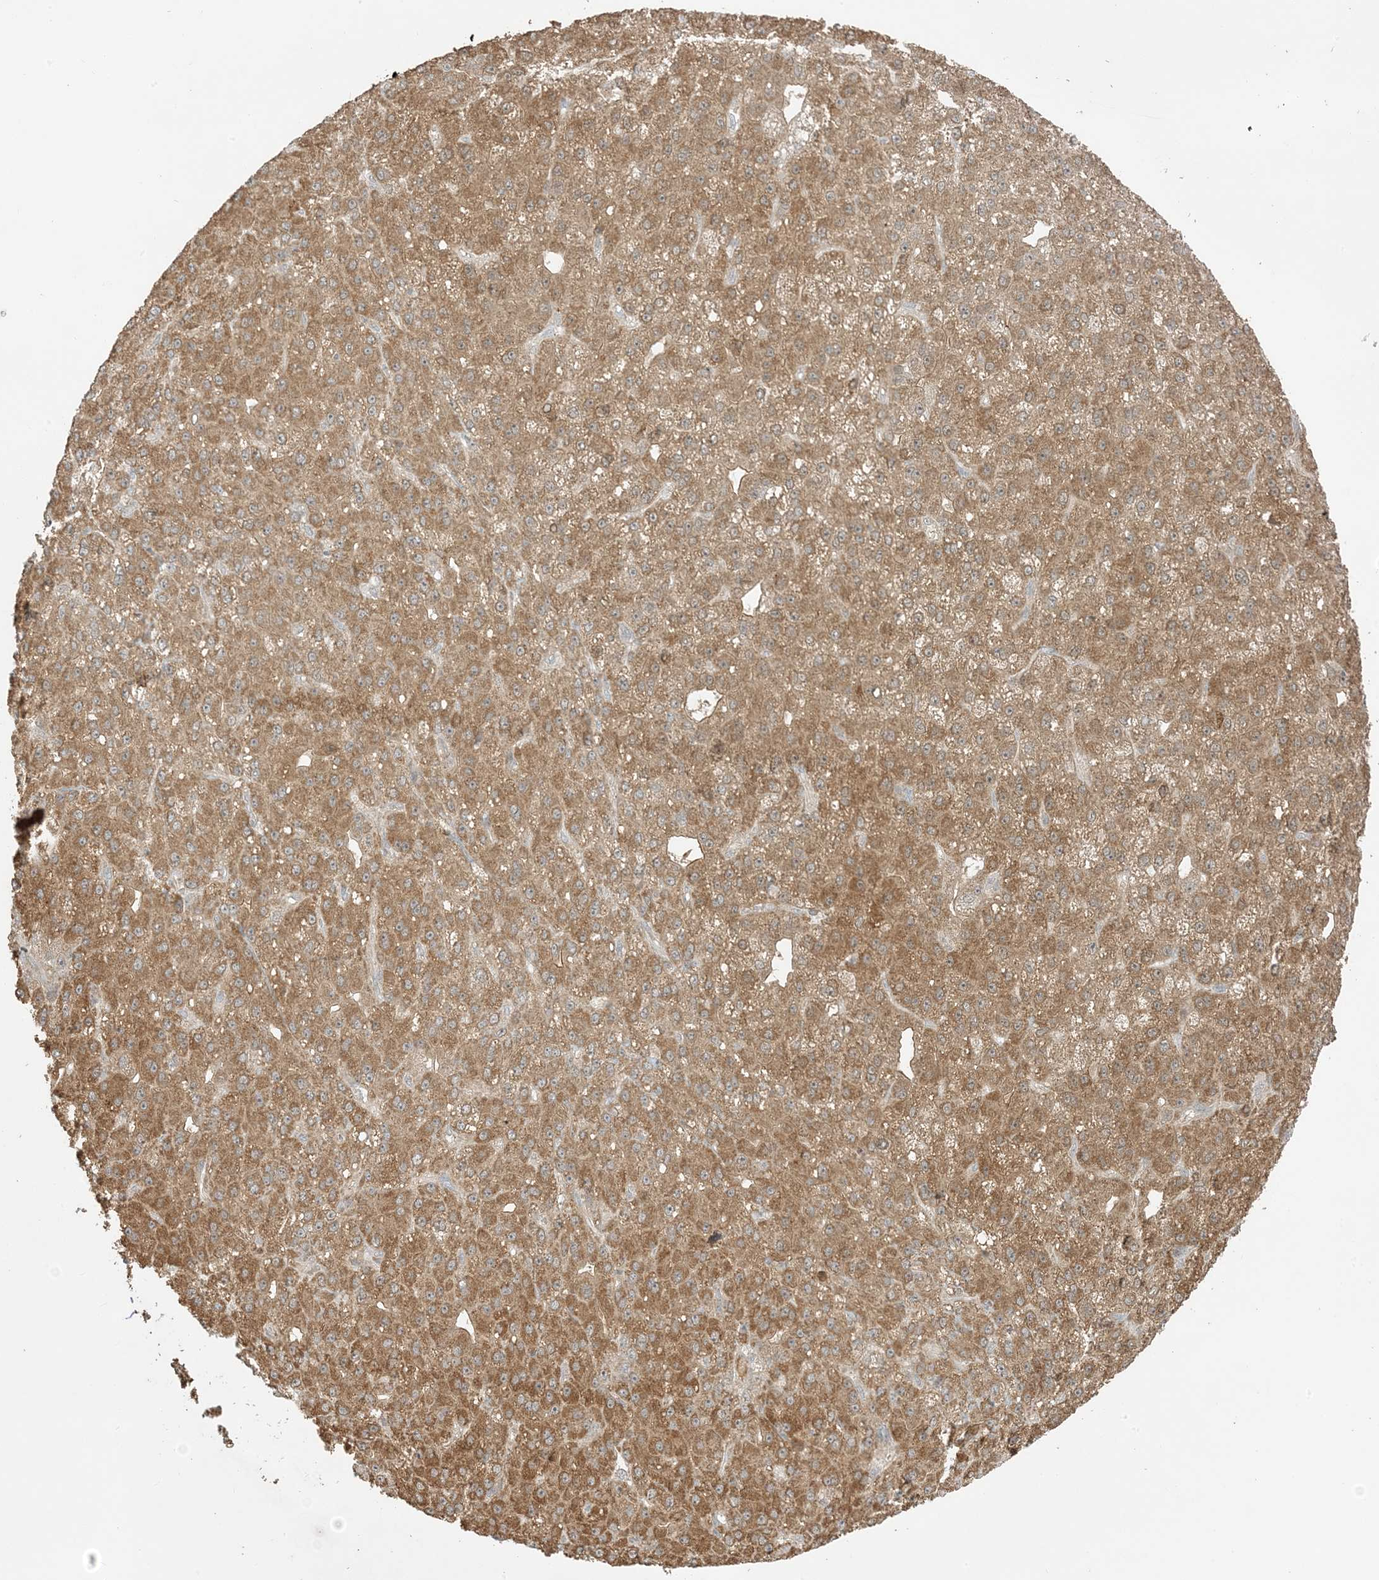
{"staining": {"intensity": "moderate", "quantity": ">75%", "location": "cytoplasmic/membranous"}, "tissue": "liver cancer", "cell_type": "Tumor cells", "image_type": "cancer", "snomed": [{"axis": "morphology", "description": "Carcinoma, Hepatocellular, NOS"}, {"axis": "topography", "description": "Liver"}], "caption": "Immunohistochemistry (IHC) photomicrograph of neoplastic tissue: human liver cancer stained using immunohistochemistry (IHC) exhibits medium levels of moderate protein expression localized specifically in the cytoplasmic/membranous of tumor cells, appearing as a cytoplasmic/membranous brown color.", "gene": "PHLDB2", "patient": {"sex": "male", "age": 67}}